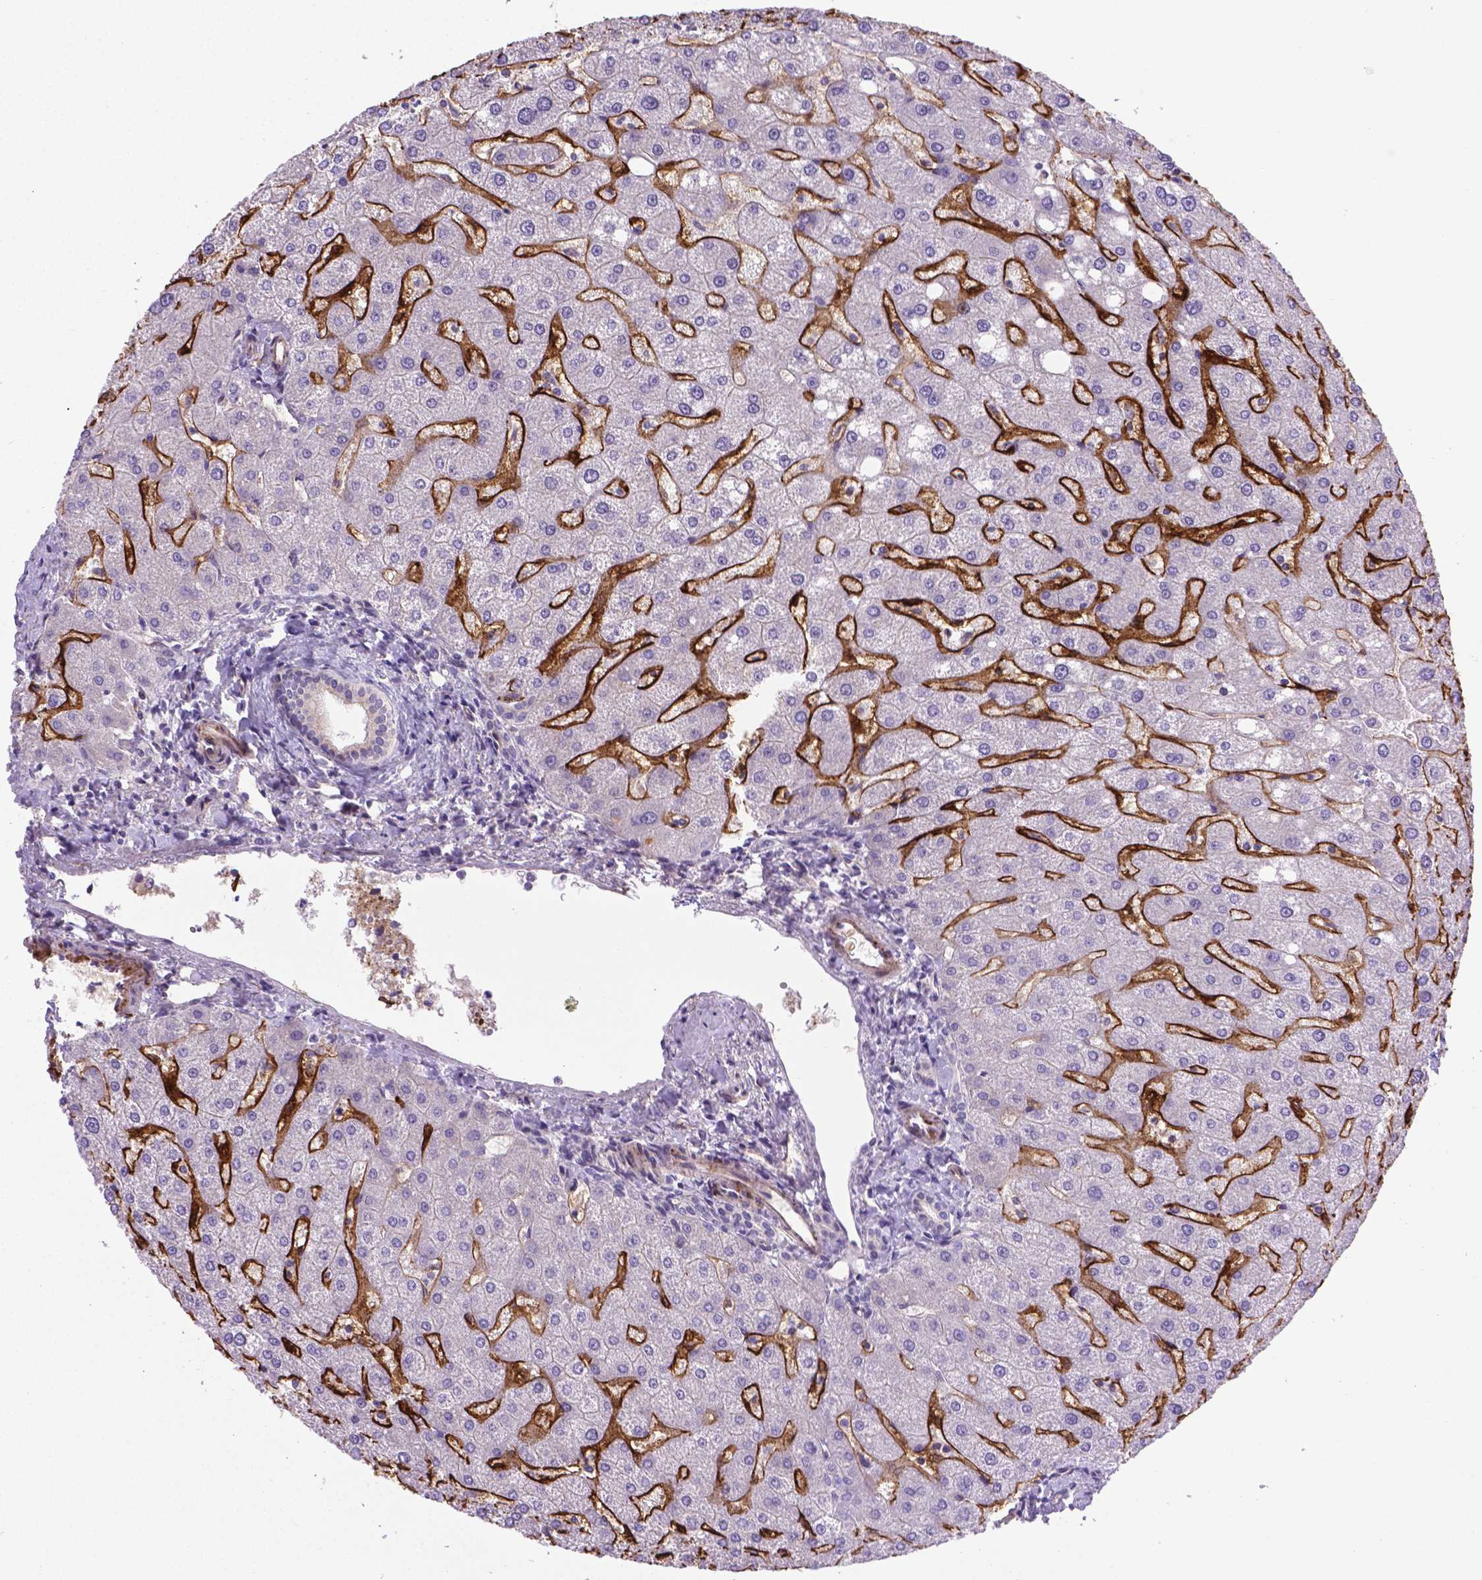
{"staining": {"intensity": "negative", "quantity": "none", "location": "none"}, "tissue": "liver", "cell_type": "Cholangiocytes", "image_type": "normal", "snomed": [{"axis": "morphology", "description": "Normal tissue, NOS"}, {"axis": "topography", "description": "Liver"}], "caption": "High magnification brightfield microscopy of unremarkable liver stained with DAB (3,3'-diaminobenzidine) (brown) and counterstained with hematoxylin (blue): cholangiocytes show no significant staining. (DAB (3,3'-diaminobenzidine) immunohistochemistry, high magnification).", "gene": "CCER2", "patient": {"sex": "male", "age": 67}}